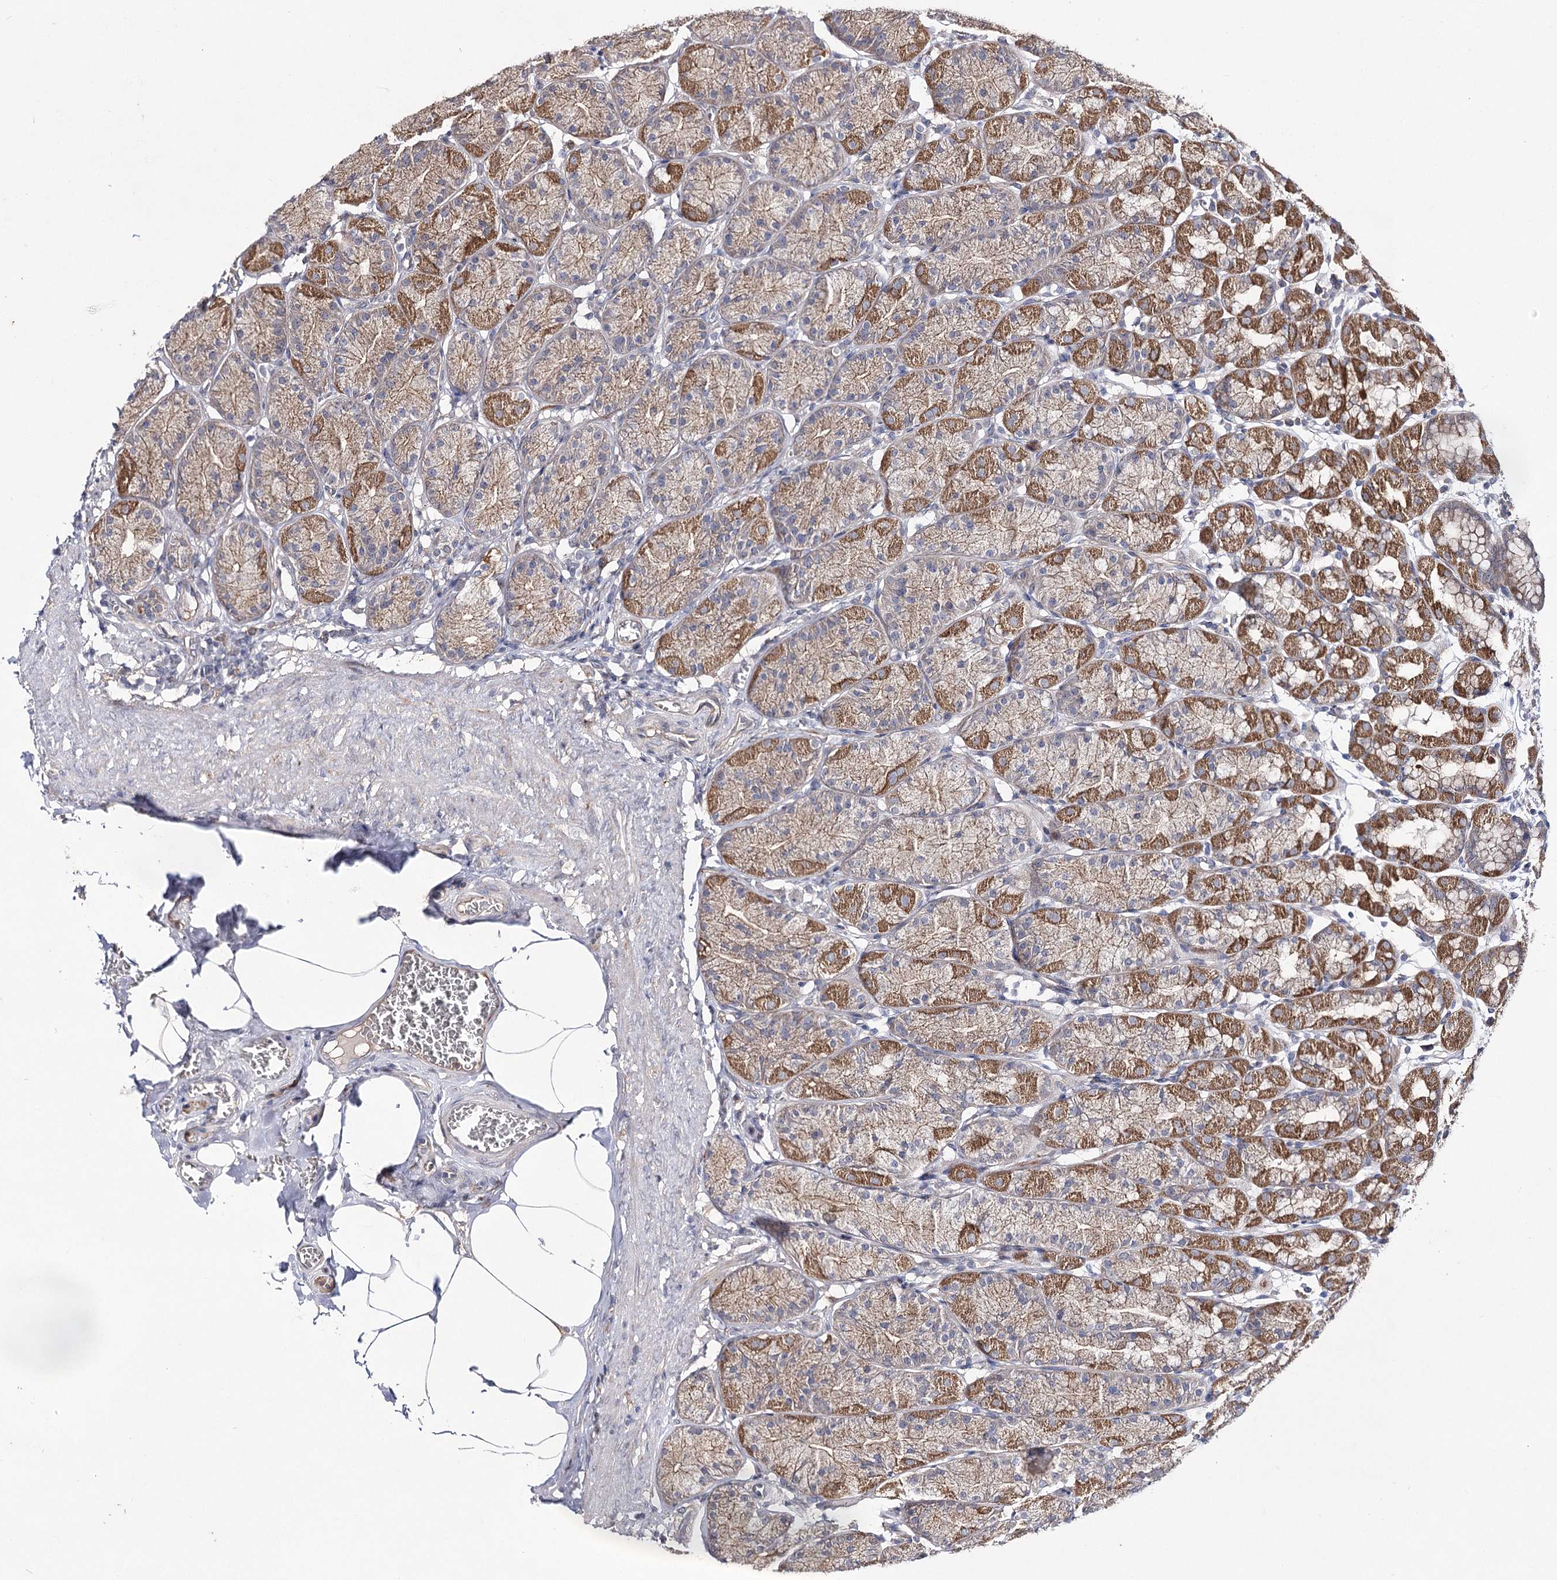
{"staining": {"intensity": "moderate", "quantity": ">75%", "location": "cytoplasmic/membranous"}, "tissue": "stomach", "cell_type": "Glandular cells", "image_type": "normal", "snomed": [{"axis": "morphology", "description": "Normal tissue, NOS"}, {"axis": "topography", "description": "Stomach"}], "caption": "Normal stomach was stained to show a protein in brown. There is medium levels of moderate cytoplasmic/membranous staining in approximately >75% of glandular cells. (DAB IHC with brightfield microscopy, high magnification).", "gene": "AURKC", "patient": {"sex": "male", "age": 42}}